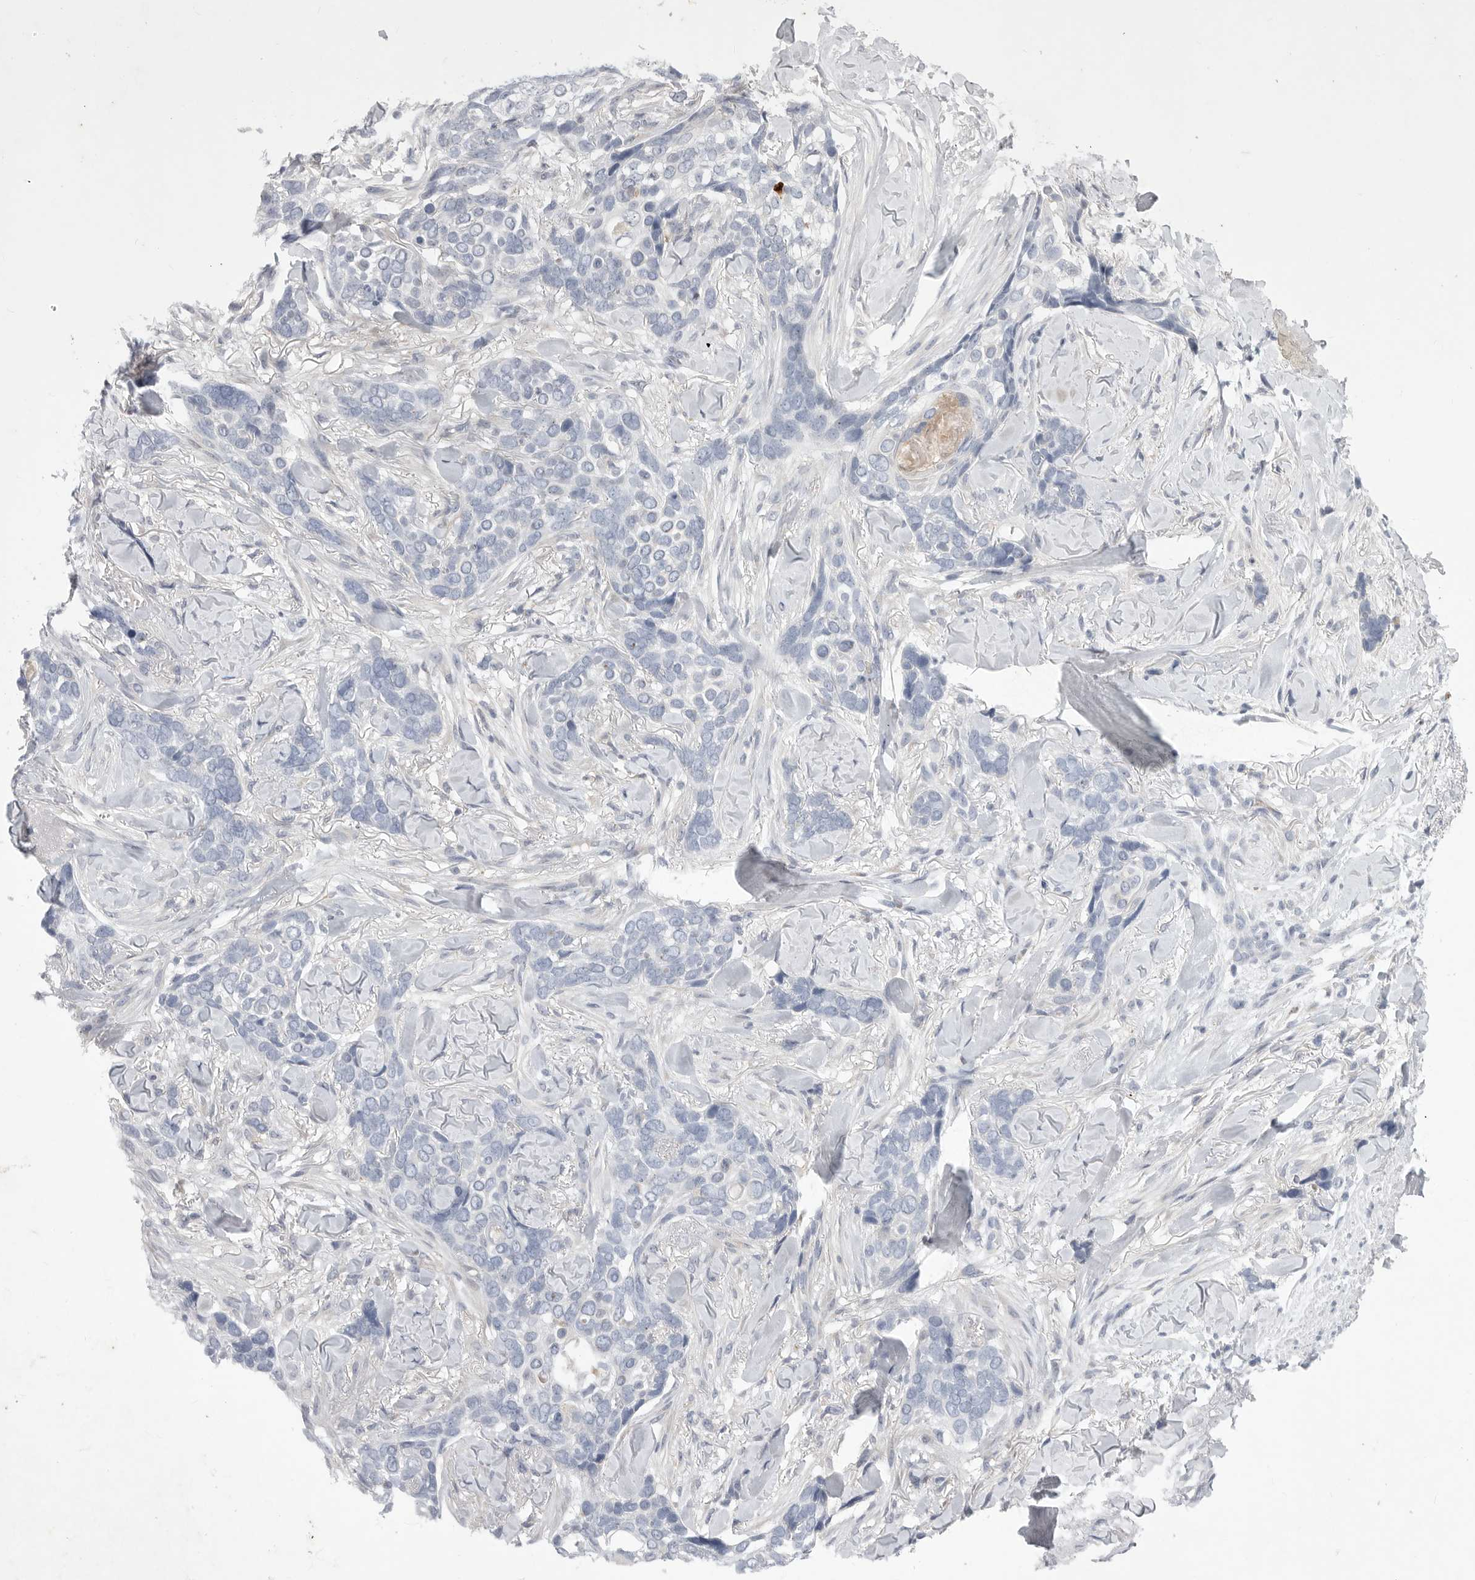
{"staining": {"intensity": "negative", "quantity": "none", "location": "none"}, "tissue": "skin cancer", "cell_type": "Tumor cells", "image_type": "cancer", "snomed": [{"axis": "morphology", "description": "Basal cell carcinoma"}, {"axis": "topography", "description": "Skin"}], "caption": "Tumor cells show no significant protein expression in skin cancer (basal cell carcinoma).", "gene": "SIGLEC10", "patient": {"sex": "female", "age": 82}}